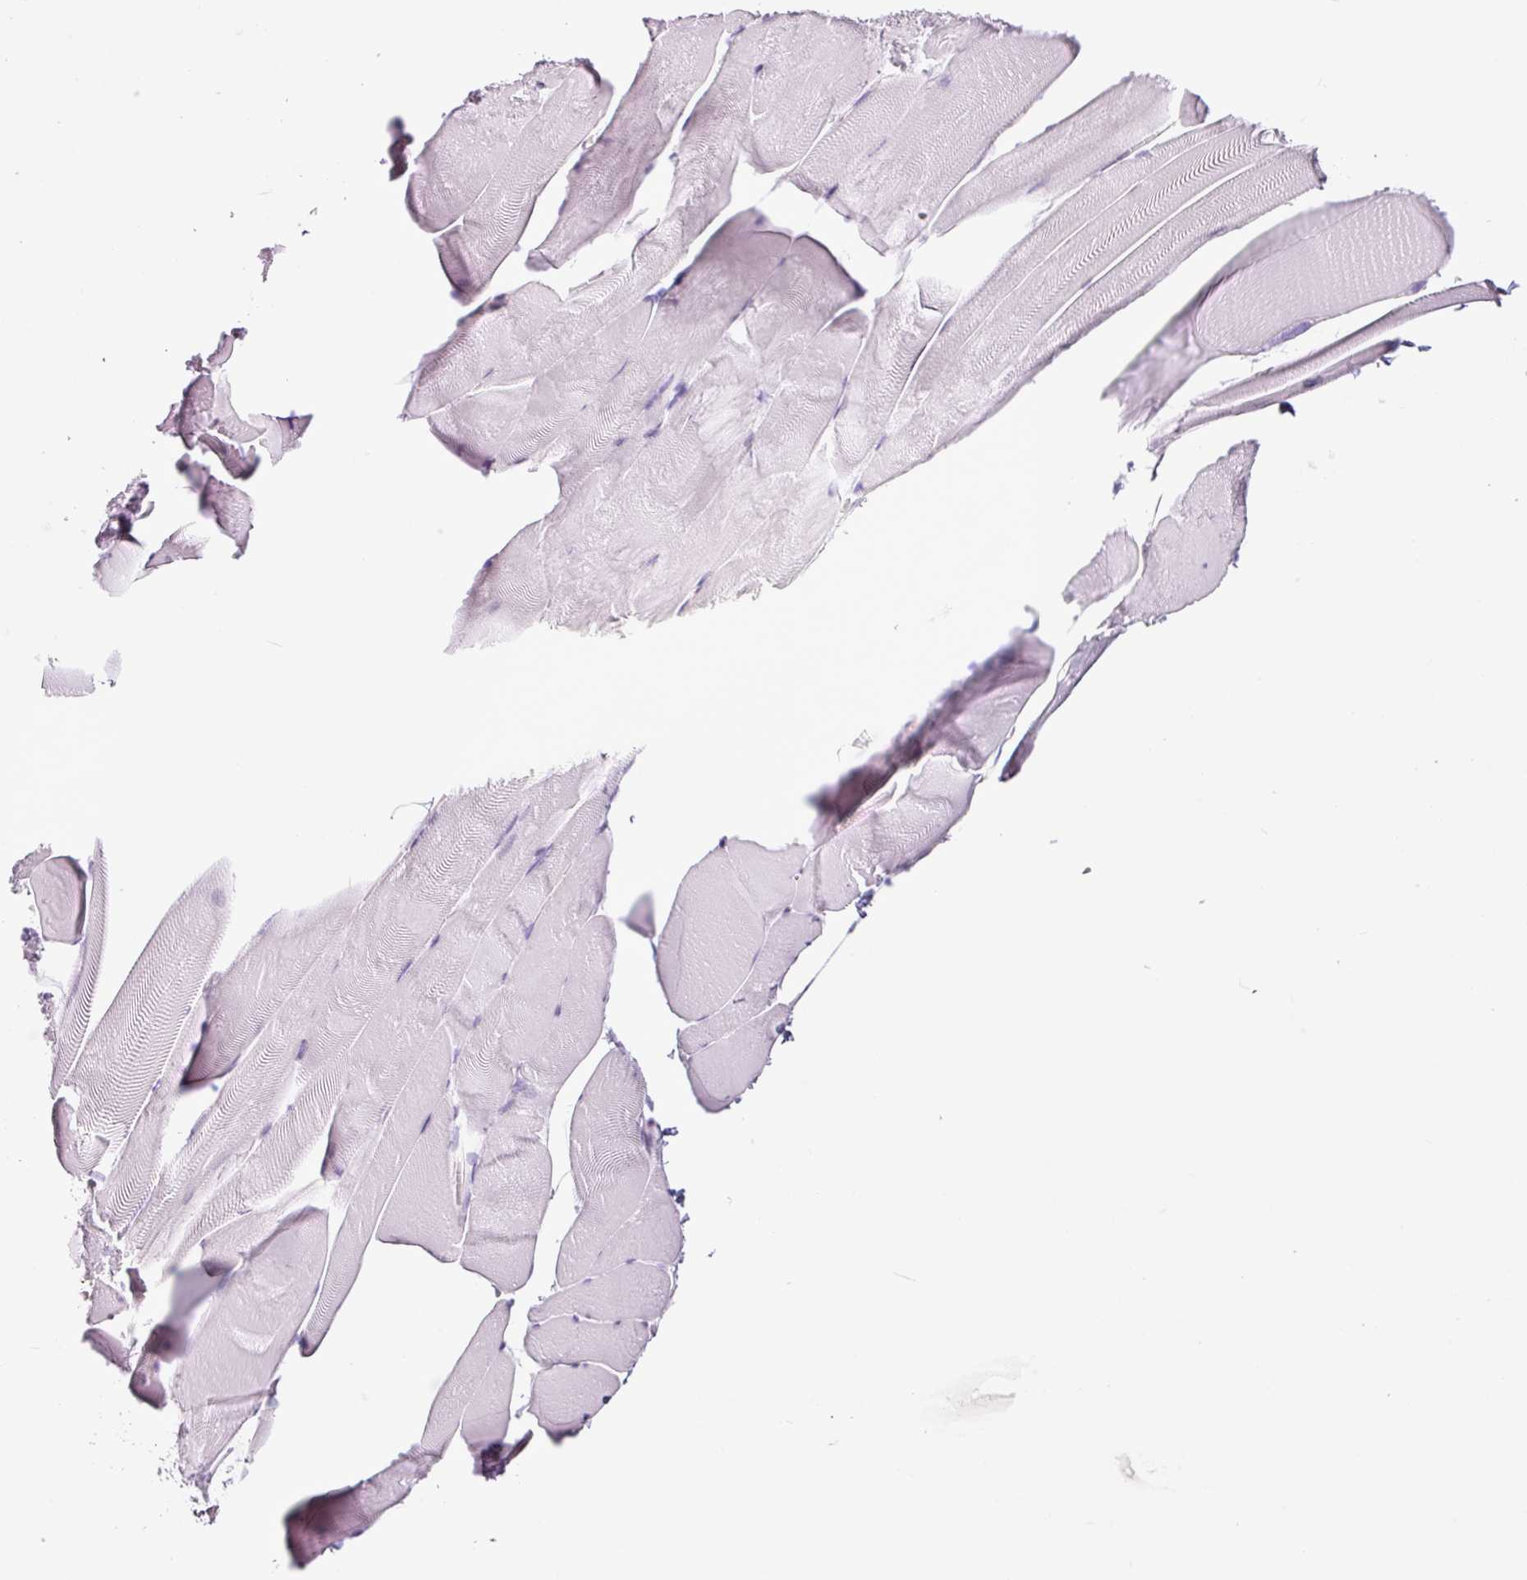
{"staining": {"intensity": "negative", "quantity": "none", "location": "none"}, "tissue": "skeletal muscle", "cell_type": "Myocytes", "image_type": "normal", "snomed": [{"axis": "morphology", "description": "Normal tissue, NOS"}, {"axis": "topography", "description": "Skeletal muscle"}], "caption": "The image shows no staining of myocytes in unremarkable skeletal muscle. (DAB IHC visualized using brightfield microscopy, high magnification).", "gene": "TMEM178A", "patient": {"sex": "female", "age": 64}}